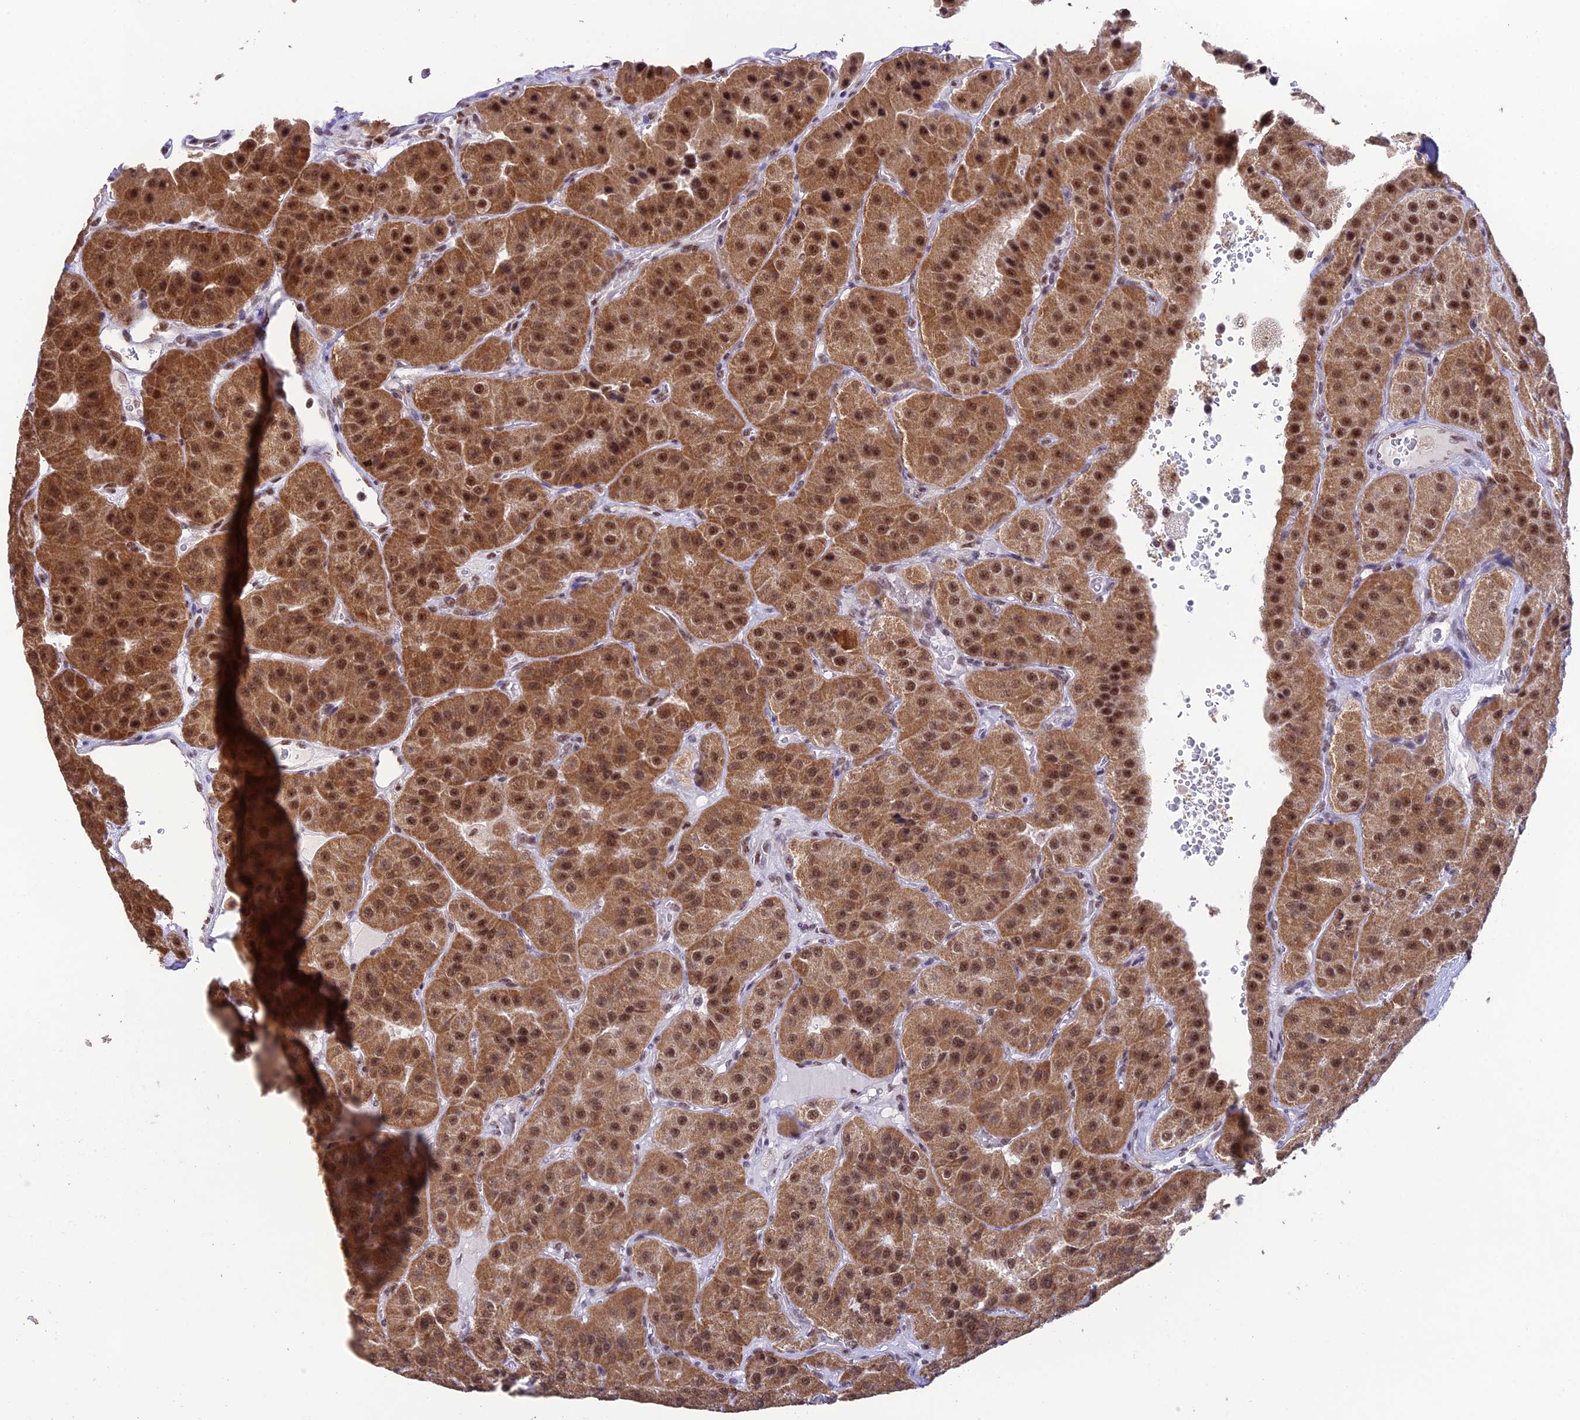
{"staining": {"intensity": "moderate", "quantity": ">75%", "location": "cytoplasmic/membranous,nuclear"}, "tissue": "parathyroid gland", "cell_type": "Glandular cells", "image_type": "normal", "snomed": [{"axis": "morphology", "description": "Normal tissue, NOS"}, {"axis": "morphology", "description": "Adenoma, NOS"}, {"axis": "topography", "description": "Parathyroid gland"}], "caption": "IHC (DAB (3,3'-diaminobenzidine)) staining of normal human parathyroid gland displays moderate cytoplasmic/membranous,nuclear protein staining in approximately >75% of glandular cells.", "gene": "THOC7", "patient": {"sex": "female", "age": 86}}